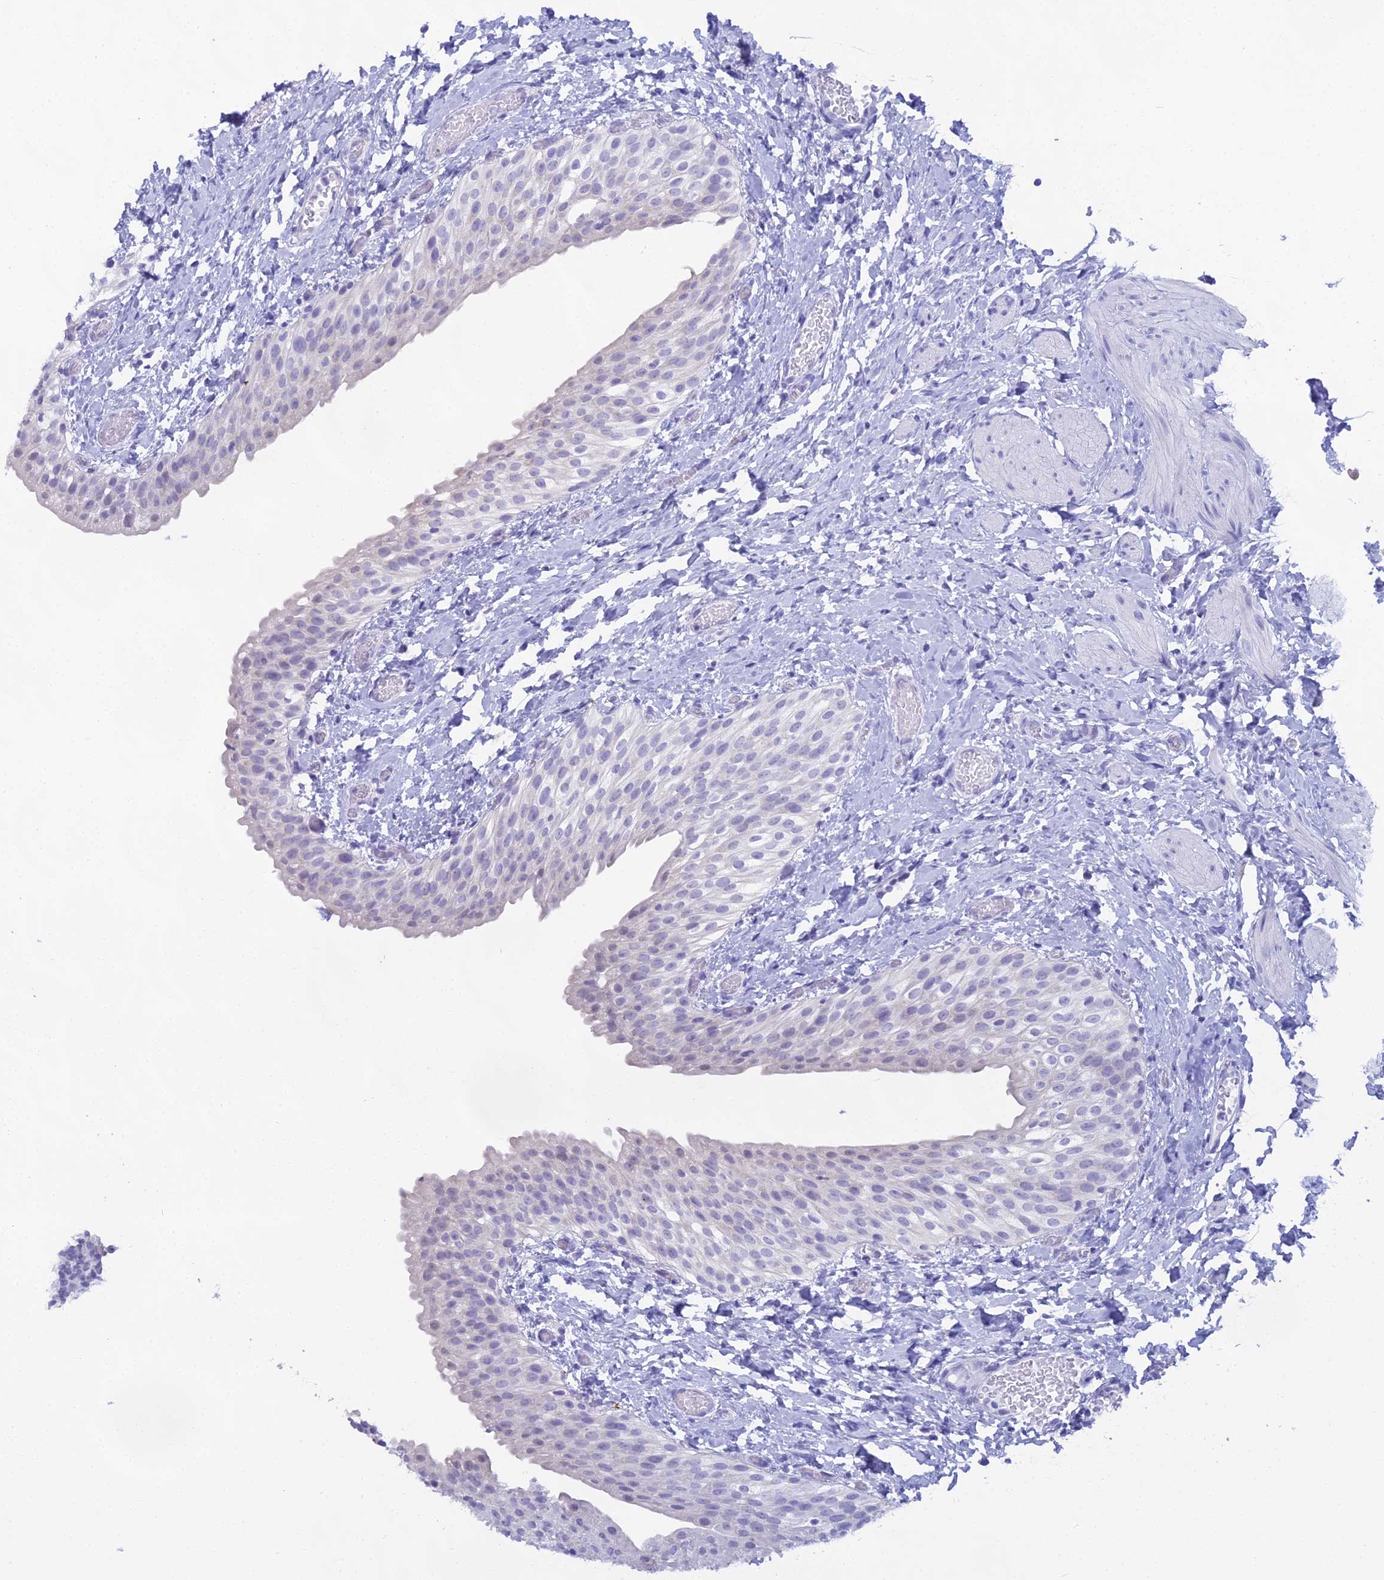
{"staining": {"intensity": "weak", "quantity": "<25%", "location": "cytoplasmic/membranous"}, "tissue": "urinary bladder", "cell_type": "Urothelial cells", "image_type": "normal", "snomed": [{"axis": "morphology", "description": "Normal tissue, NOS"}, {"axis": "topography", "description": "Urinary bladder"}], "caption": "DAB immunohistochemical staining of normal urinary bladder demonstrates no significant positivity in urothelial cells.", "gene": "CGB1", "patient": {"sex": "male", "age": 1}}